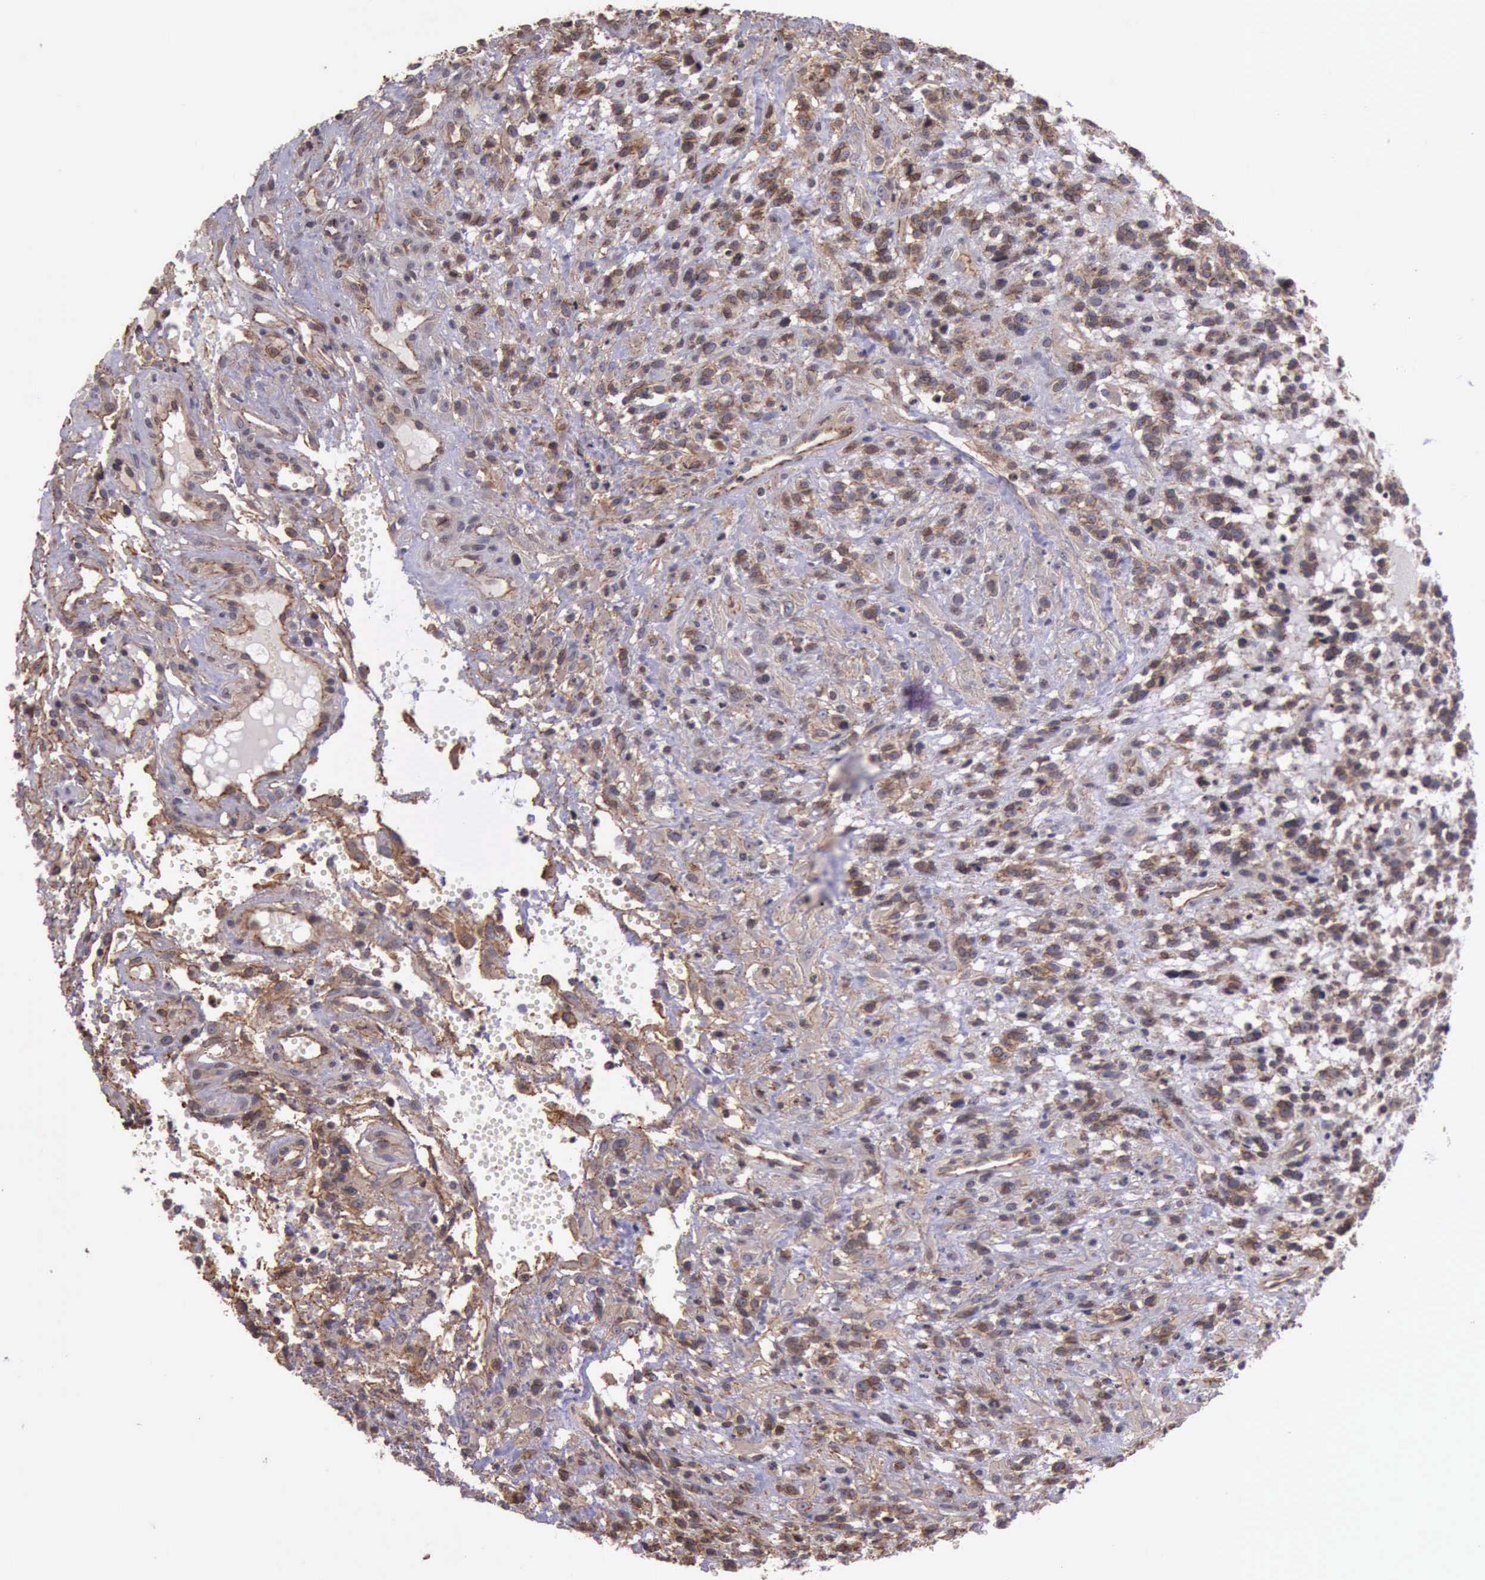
{"staining": {"intensity": "moderate", "quantity": ">75%", "location": "cytoplasmic/membranous"}, "tissue": "glioma", "cell_type": "Tumor cells", "image_type": "cancer", "snomed": [{"axis": "morphology", "description": "Glioma, malignant, High grade"}, {"axis": "topography", "description": "Brain"}], "caption": "This histopathology image exhibits IHC staining of human malignant high-grade glioma, with medium moderate cytoplasmic/membranous expression in approximately >75% of tumor cells.", "gene": "CTNNB1", "patient": {"sex": "male", "age": 66}}